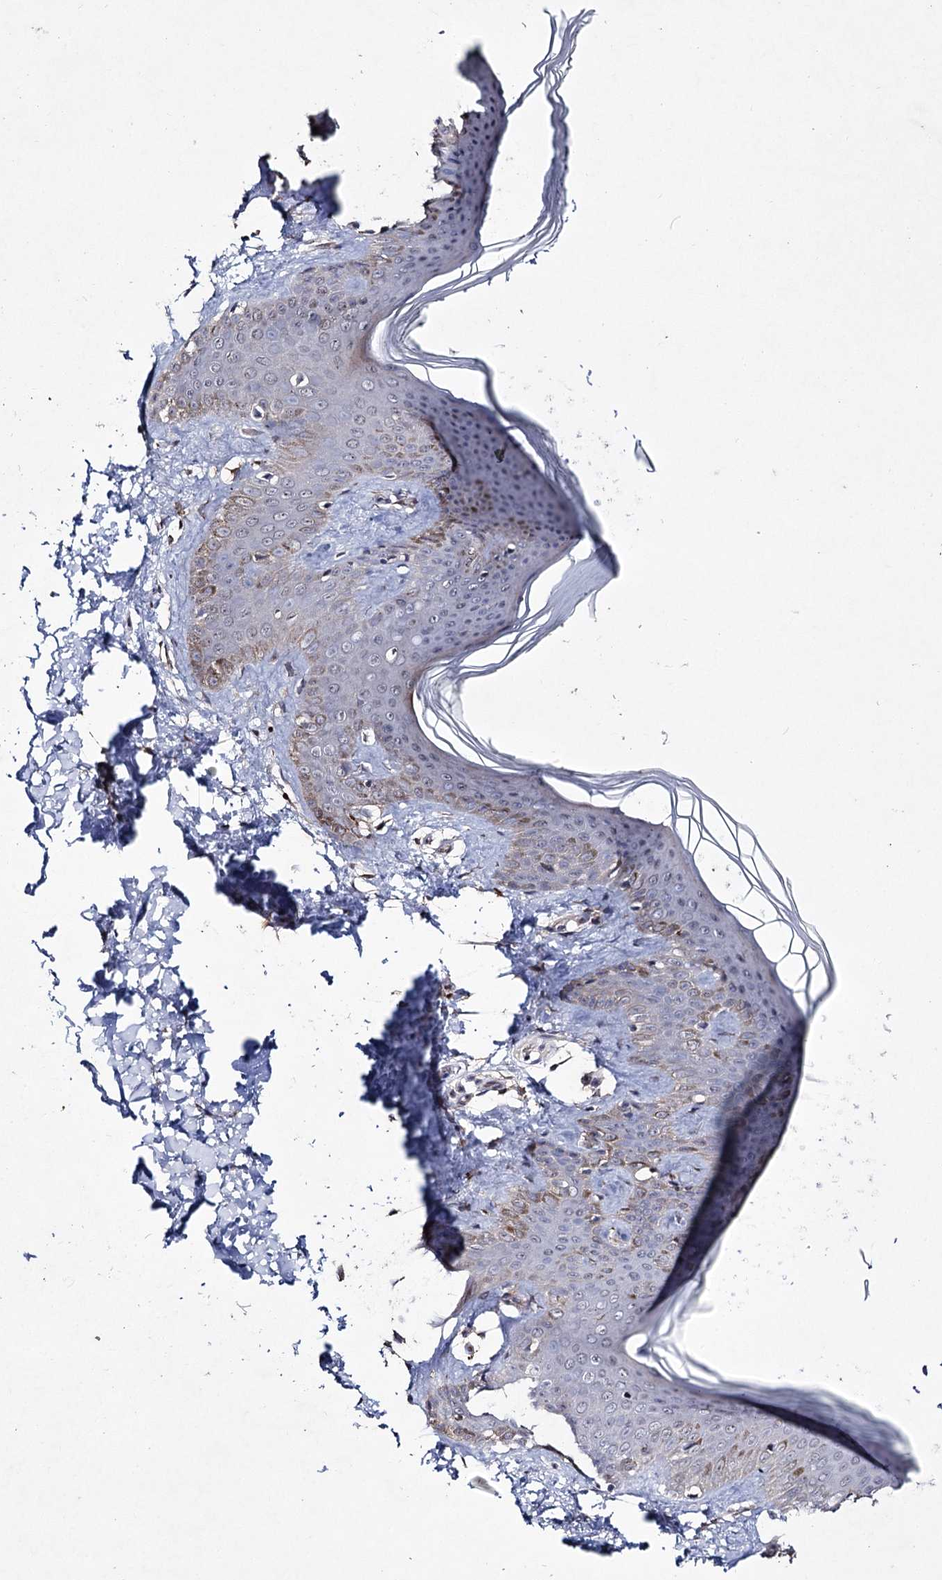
{"staining": {"intensity": "negative", "quantity": "none", "location": "none"}, "tissue": "skin", "cell_type": "Fibroblasts", "image_type": "normal", "snomed": [{"axis": "morphology", "description": "Normal tissue, NOS"}, {"axis": "topography", "description": "Skin"}], "caption": "Immunohistochemical staining of unremarkable human skin shows no significant positivity in fibroblasts.", "gene": "SEMA4G", "patient": {"sex": "male", "age": 36}}